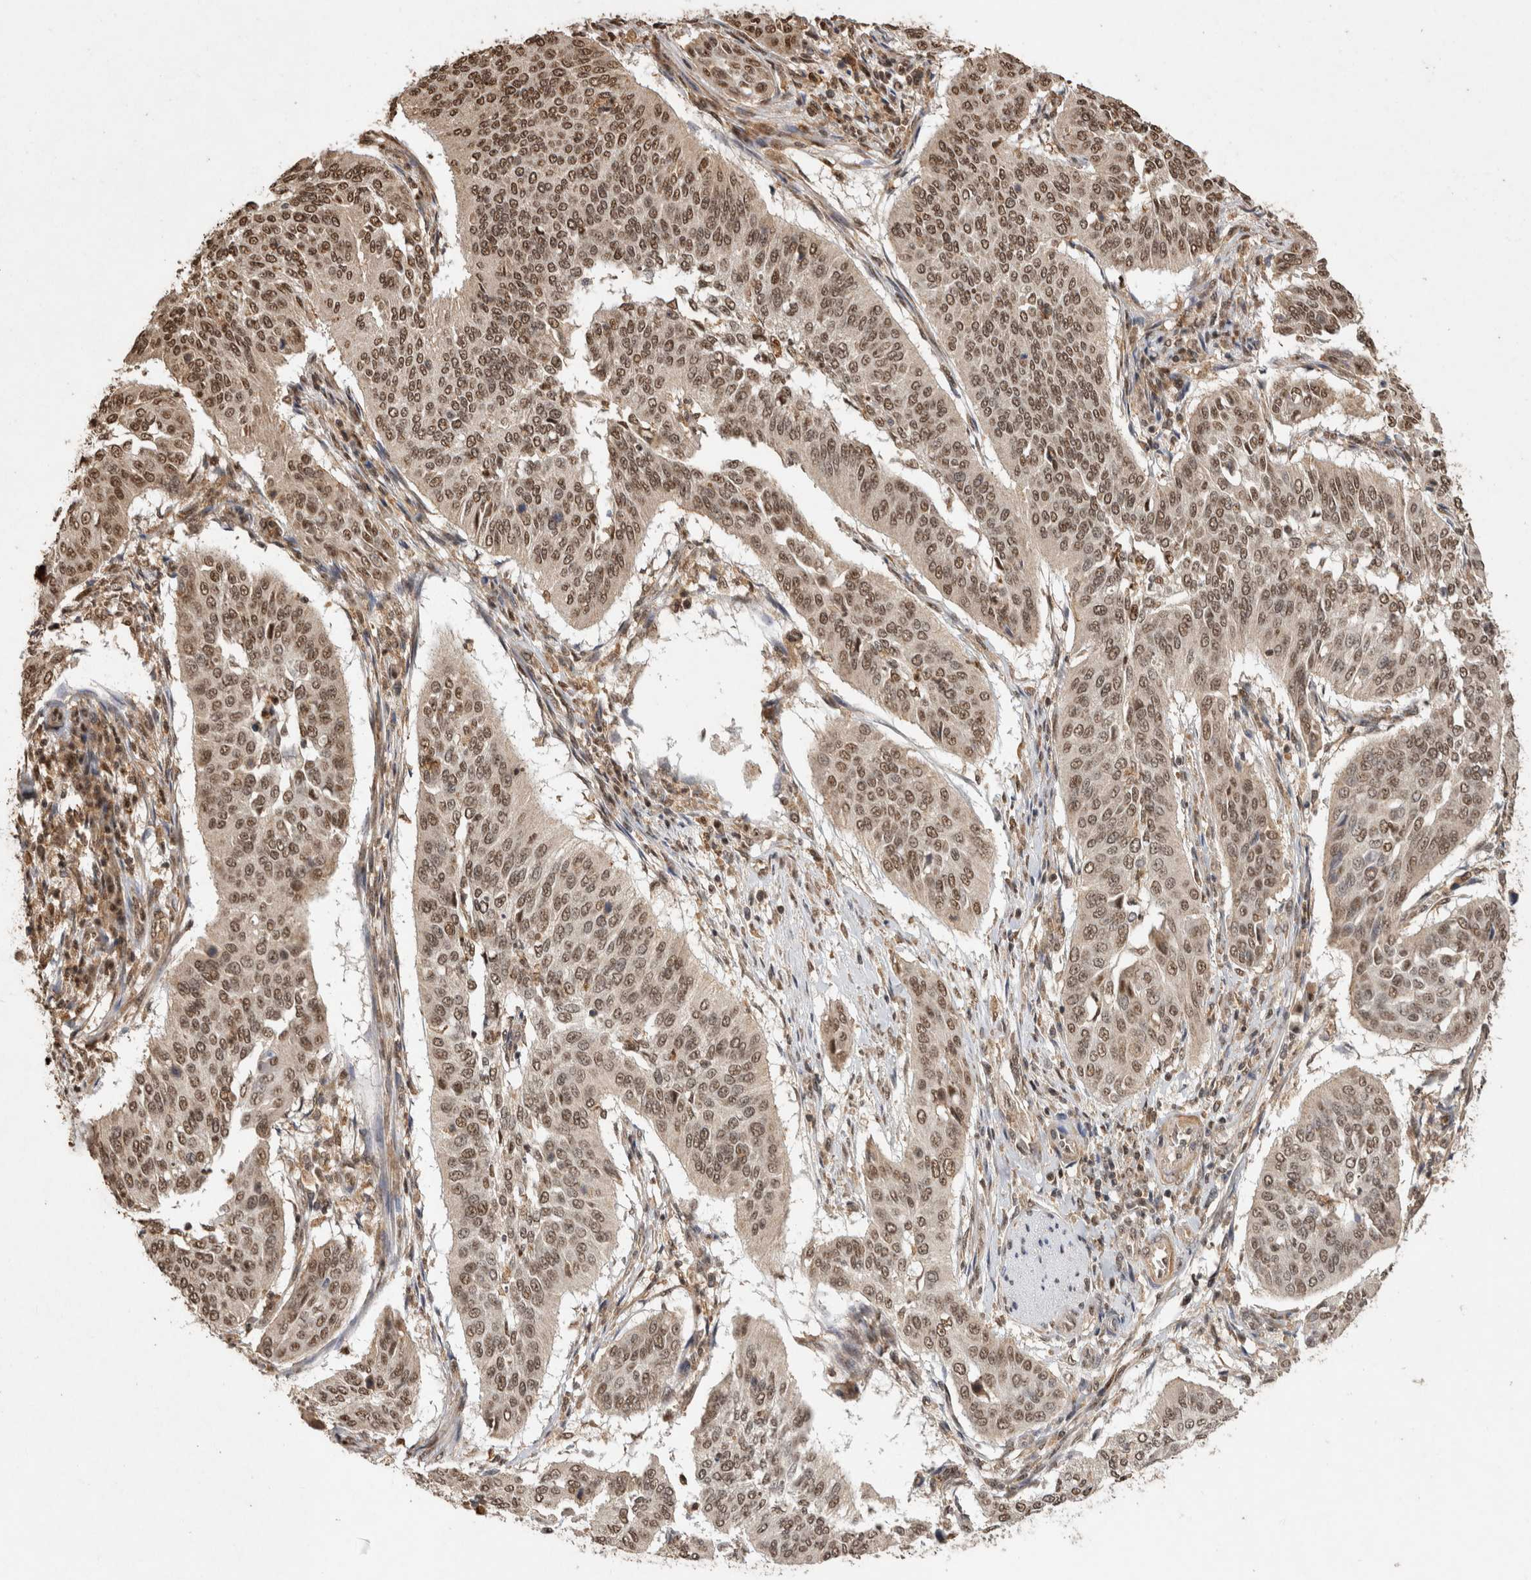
{"staining": {"intensity": "moderate", "quantity": ">75%", "location": "cytoplasmic/membranous,nuclear"}, "tissue": "cervical cancer", "cell_type": "Tumor cells", "image_type": "cancer", "snomed": [{"axis": "morphology", "description": "Normal tissue, NOS"}, {"axis": "morphology", "description": "Squamous cell carcinoma, NOS"}, {"axis": "topography", "description": "Cervix"}], "caption": "Cervical cancer was stained to show a protein in brown. There is medium levels of moderate cytoplasmic/membranous and nuclear staining in about >75% of tumor cells.", "gene": "KEAP1", "patient": {"sex": "female", "age": 39}}